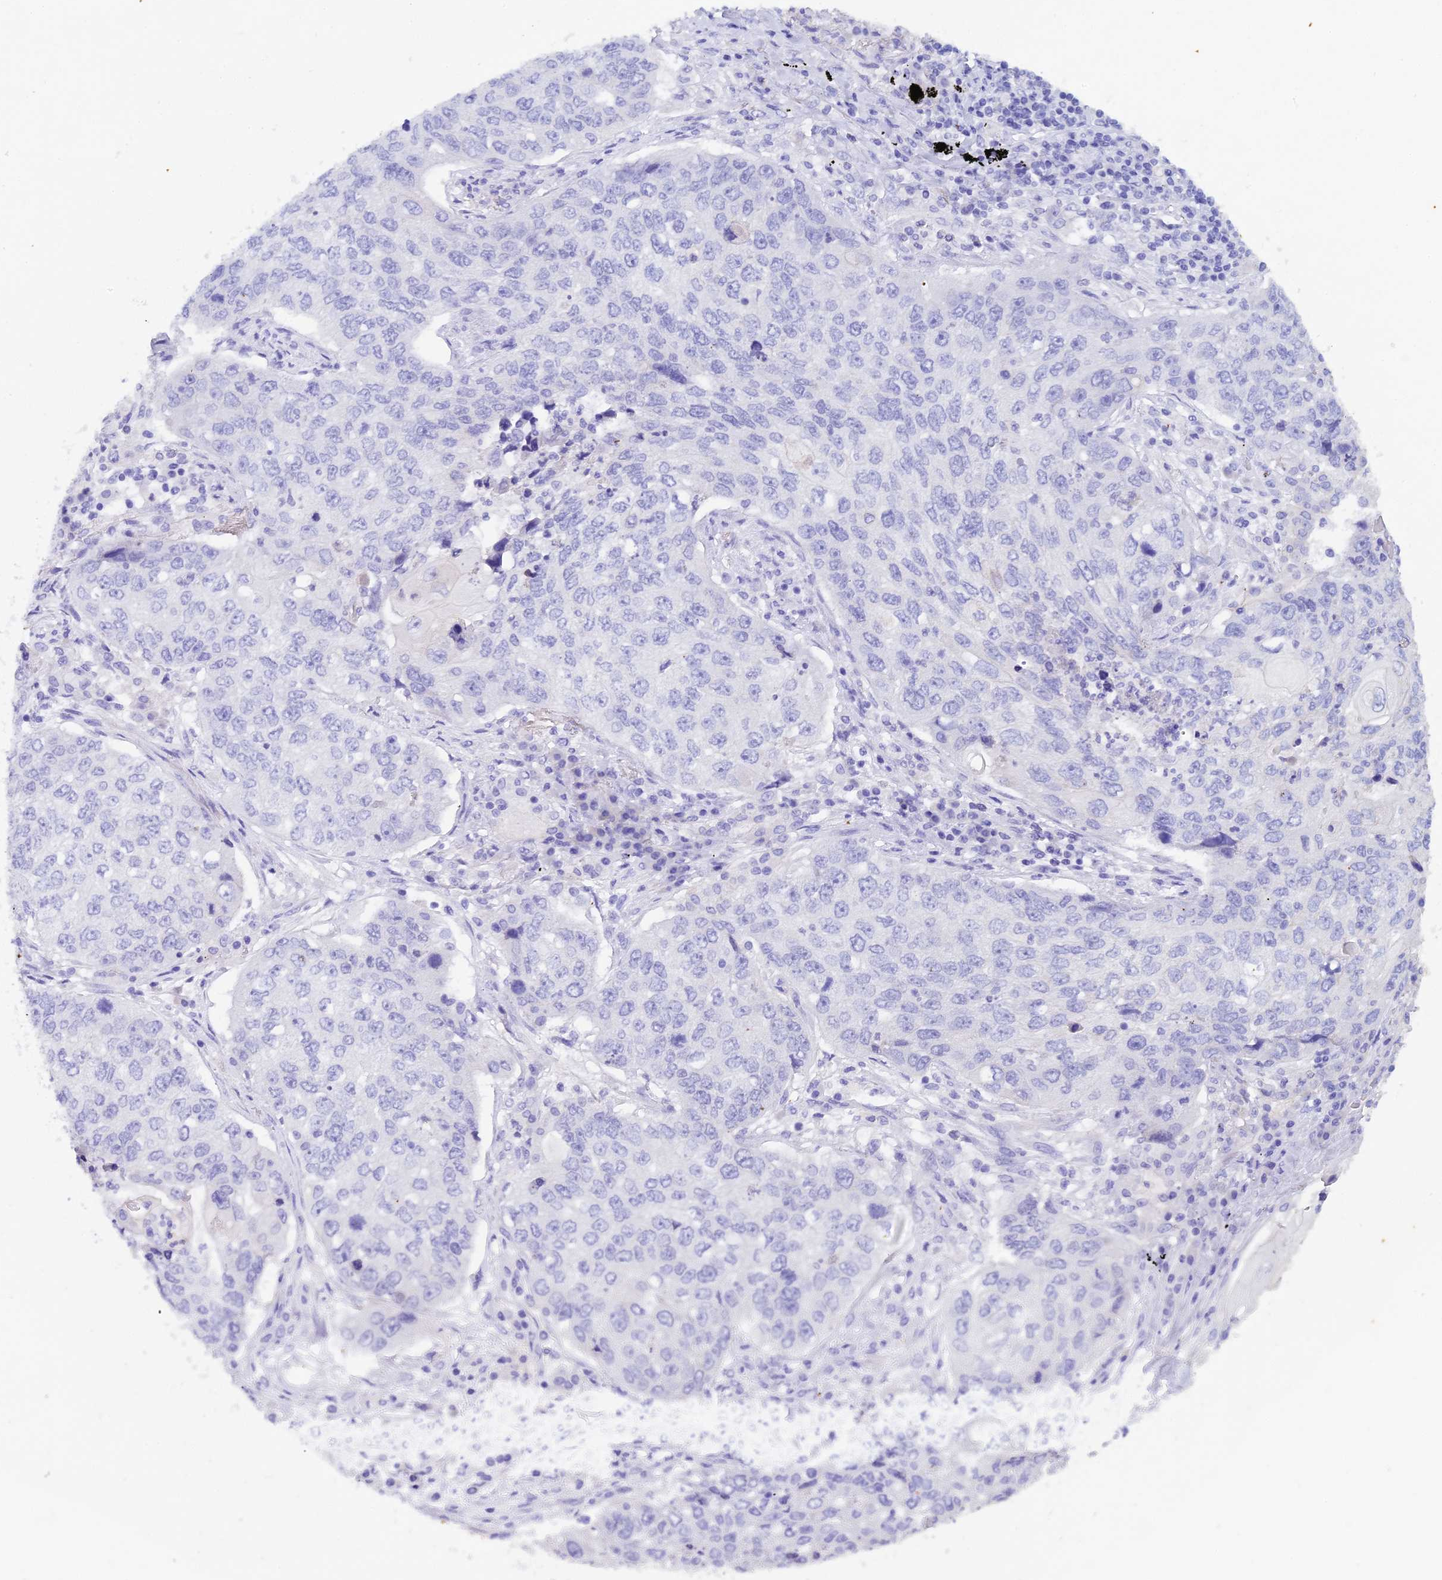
{"staining": {"intensity": "negative", "quantity": "none", "location": "none"}, "tissue": "lung cancer", "cell_type": "Tumor cells", "image_type": "cancer", "snomed": [{"axis": "morphology", "description": "Squamous cell carcinoma, NOS"}, {"axis": "topography", "description": "Lung"}], "caption": "Lung cancer stained for a protein using immunohistochemistry reveals no positivity tumor cells.", "gene": "REG1A", "patient": {"sex": "female", "age": 63}}